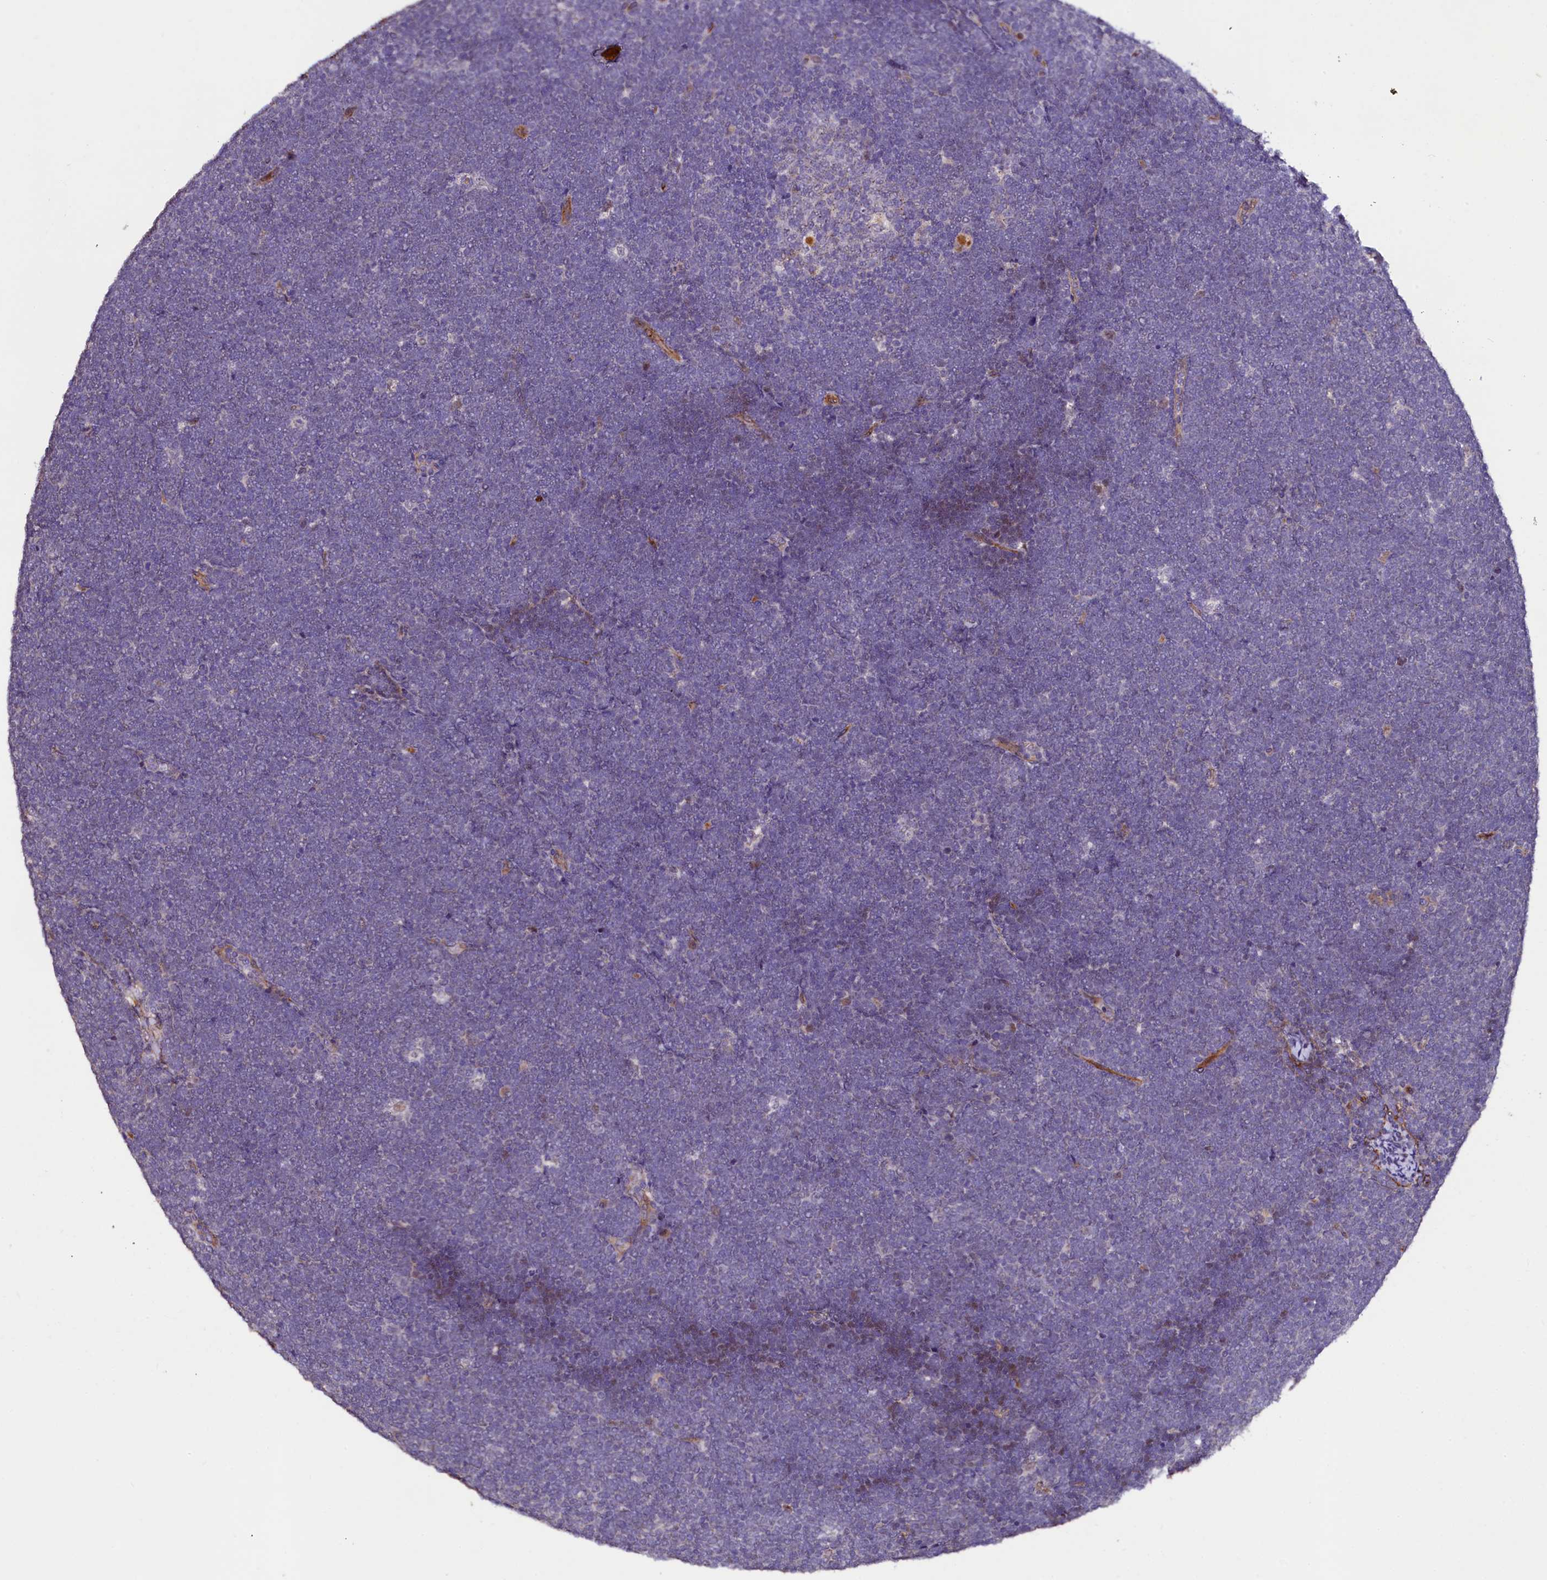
{"staining": {"intensity": "negative", "quantity": "none", "location": "none"}, "tissue": "lymphoma", "cell_type": "Tumor cells", "image_type": "cancer", "snomed": [{"axis": "morphology", "description": "Malignant lymphoma, non-Hodgkin's type, High grade"}, {"axis": "topography", "description": "Lymph node"}], "caption": "Immunohistochemical staining of human high-grade malignant lymphoma, non-Hodgkin's type reveals no significant positivity in tumor cells. (DAB (3,3'-diaminobenzidine) IHC visualized using brightfield microscopy, high magnification).", "gene": "PALM", "patient": {"sex": "male", "age": 13}}